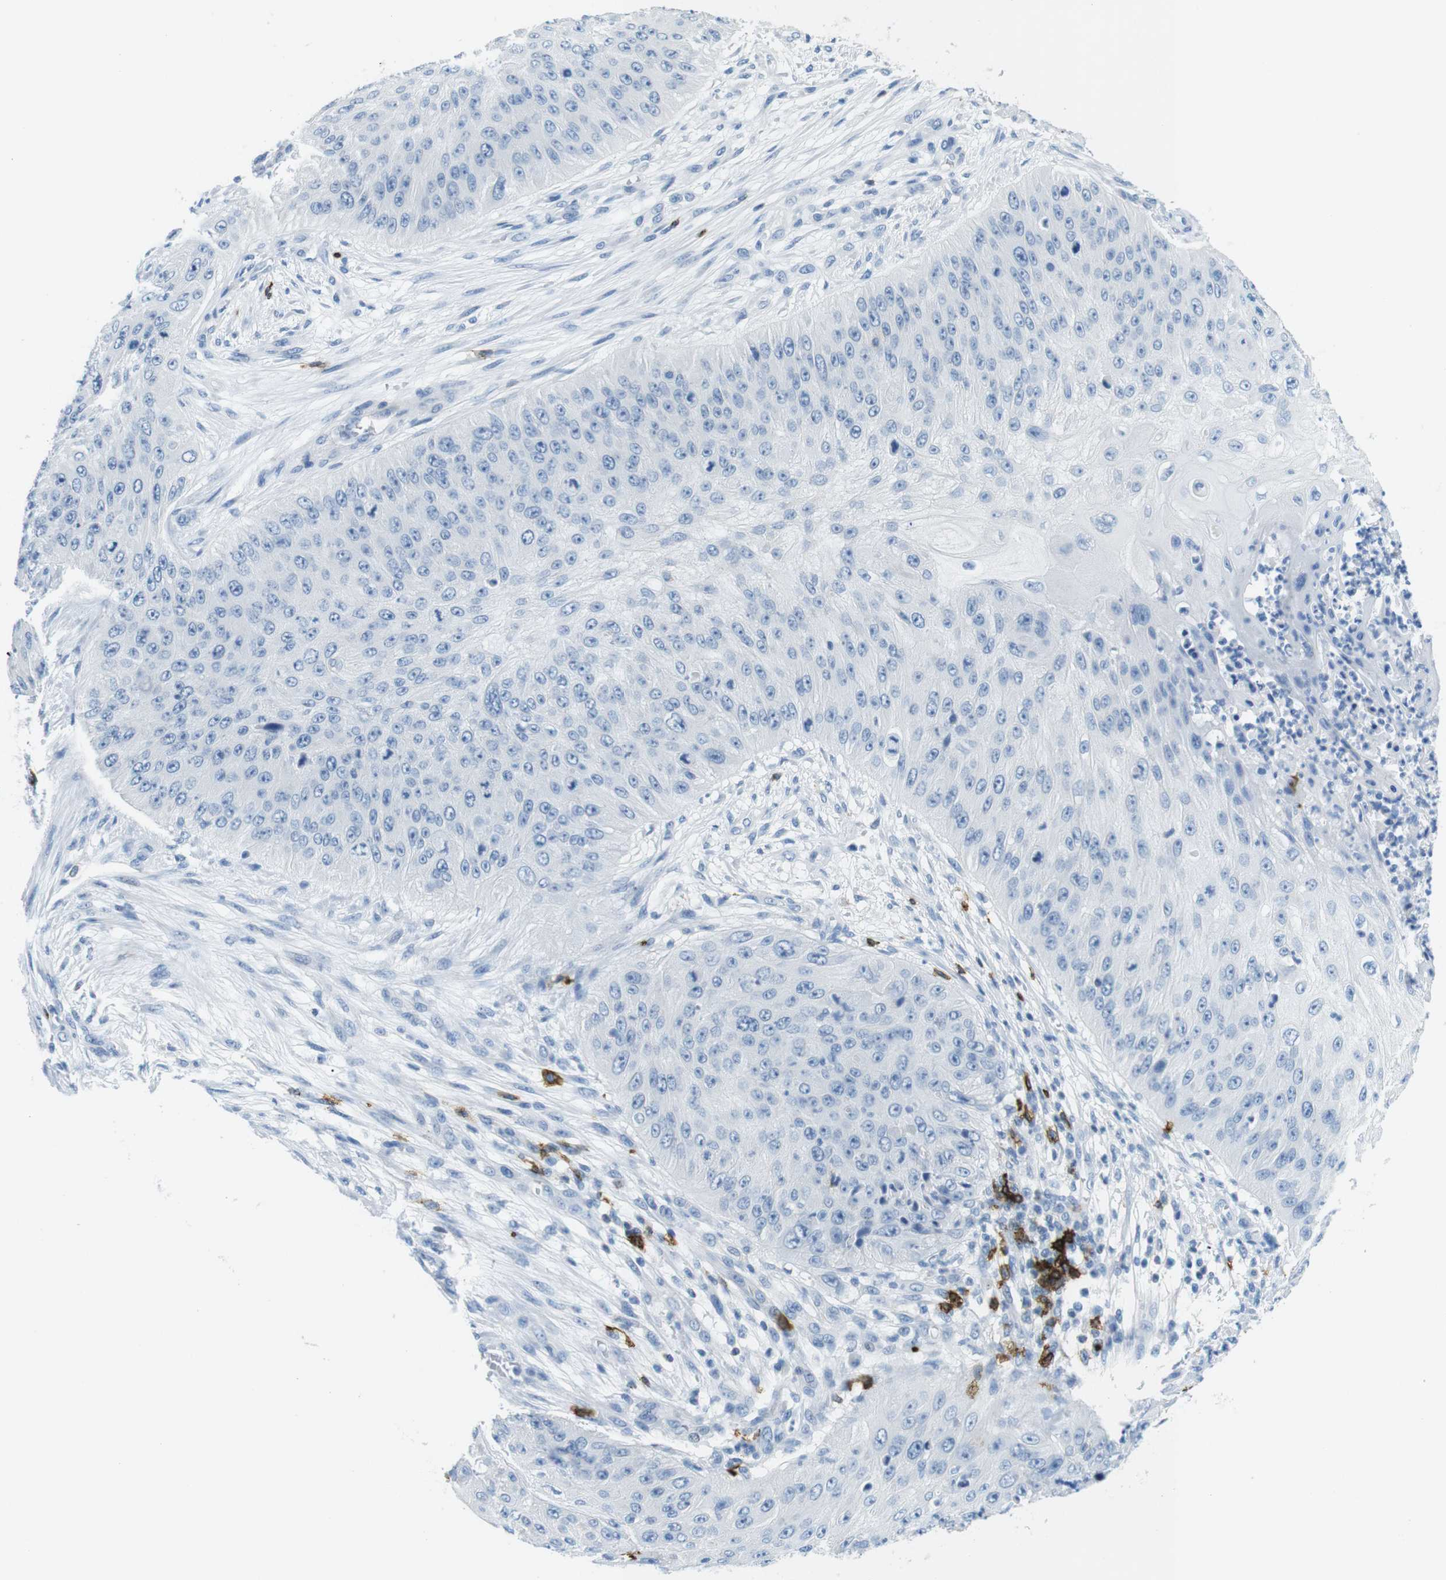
{"staining": {"intensity": "negative", "quantity": "none", "location": "none"}, "tissue": "skin cancer", "cell_type": "Tumor cells", "image_type": "cancer", "snomed": [{"axis": "morphology", "description": "Squamous cell carcinoma, NOS"}, {"axis": "topography", "description": "Skin"}], "caption": "The photomicrograph reveals no staining of tumor cells in skin cancer (squamous cell carcinoma). (DAB (3,3'-diaminobenzidine) immunohistochemistry (IHC) with hematoxylin counter stain).", "gene": "TNFRSF4", "patient": {"sex": "female", "age": 80}}